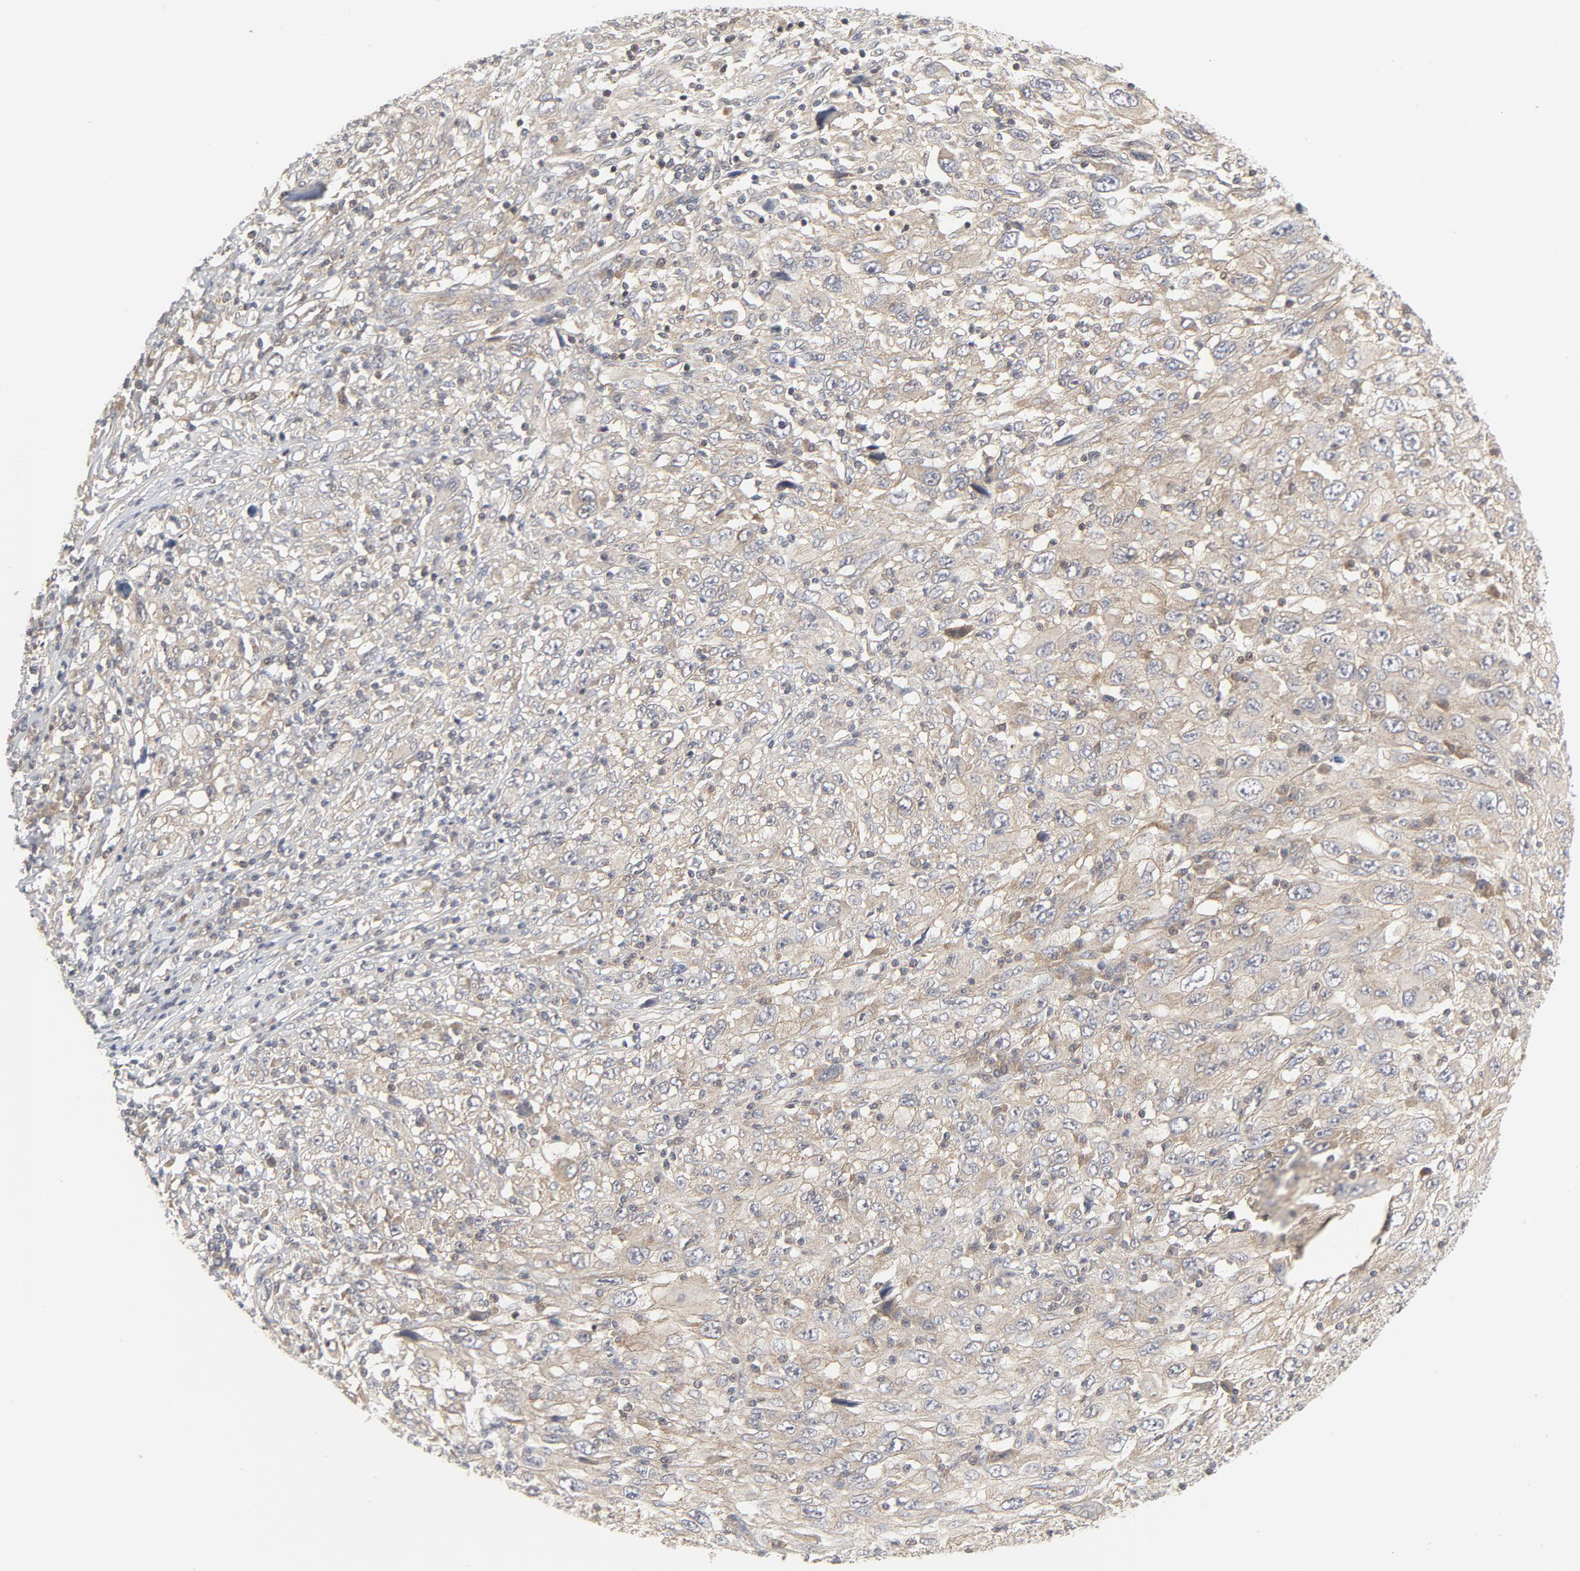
{"staining": {"intensity": "weak", "quantity": "25%-75%", "location": "cytoplasmic/membranous"}, "tissue": "melanoma", "cell_type": "Tumor cells", "image_type": "cancer", "snomed": [{"axis": "morphology", "description": "Malignant melanoma, Metastatic site"}, {"axis": "topography", "description": "Skin"}], "caption": "Immunohistochemistry of melanoma demonstrates low levels of weak cytoplasmic/membranous expression in about 25%-75% of tumor cells. Immunohistochemistry (ihc) stains the protein of interest in brown and the nuclei are stained blue.", "gene": "MAP2K7", "patient": {"sex": "female", "age": 56}}